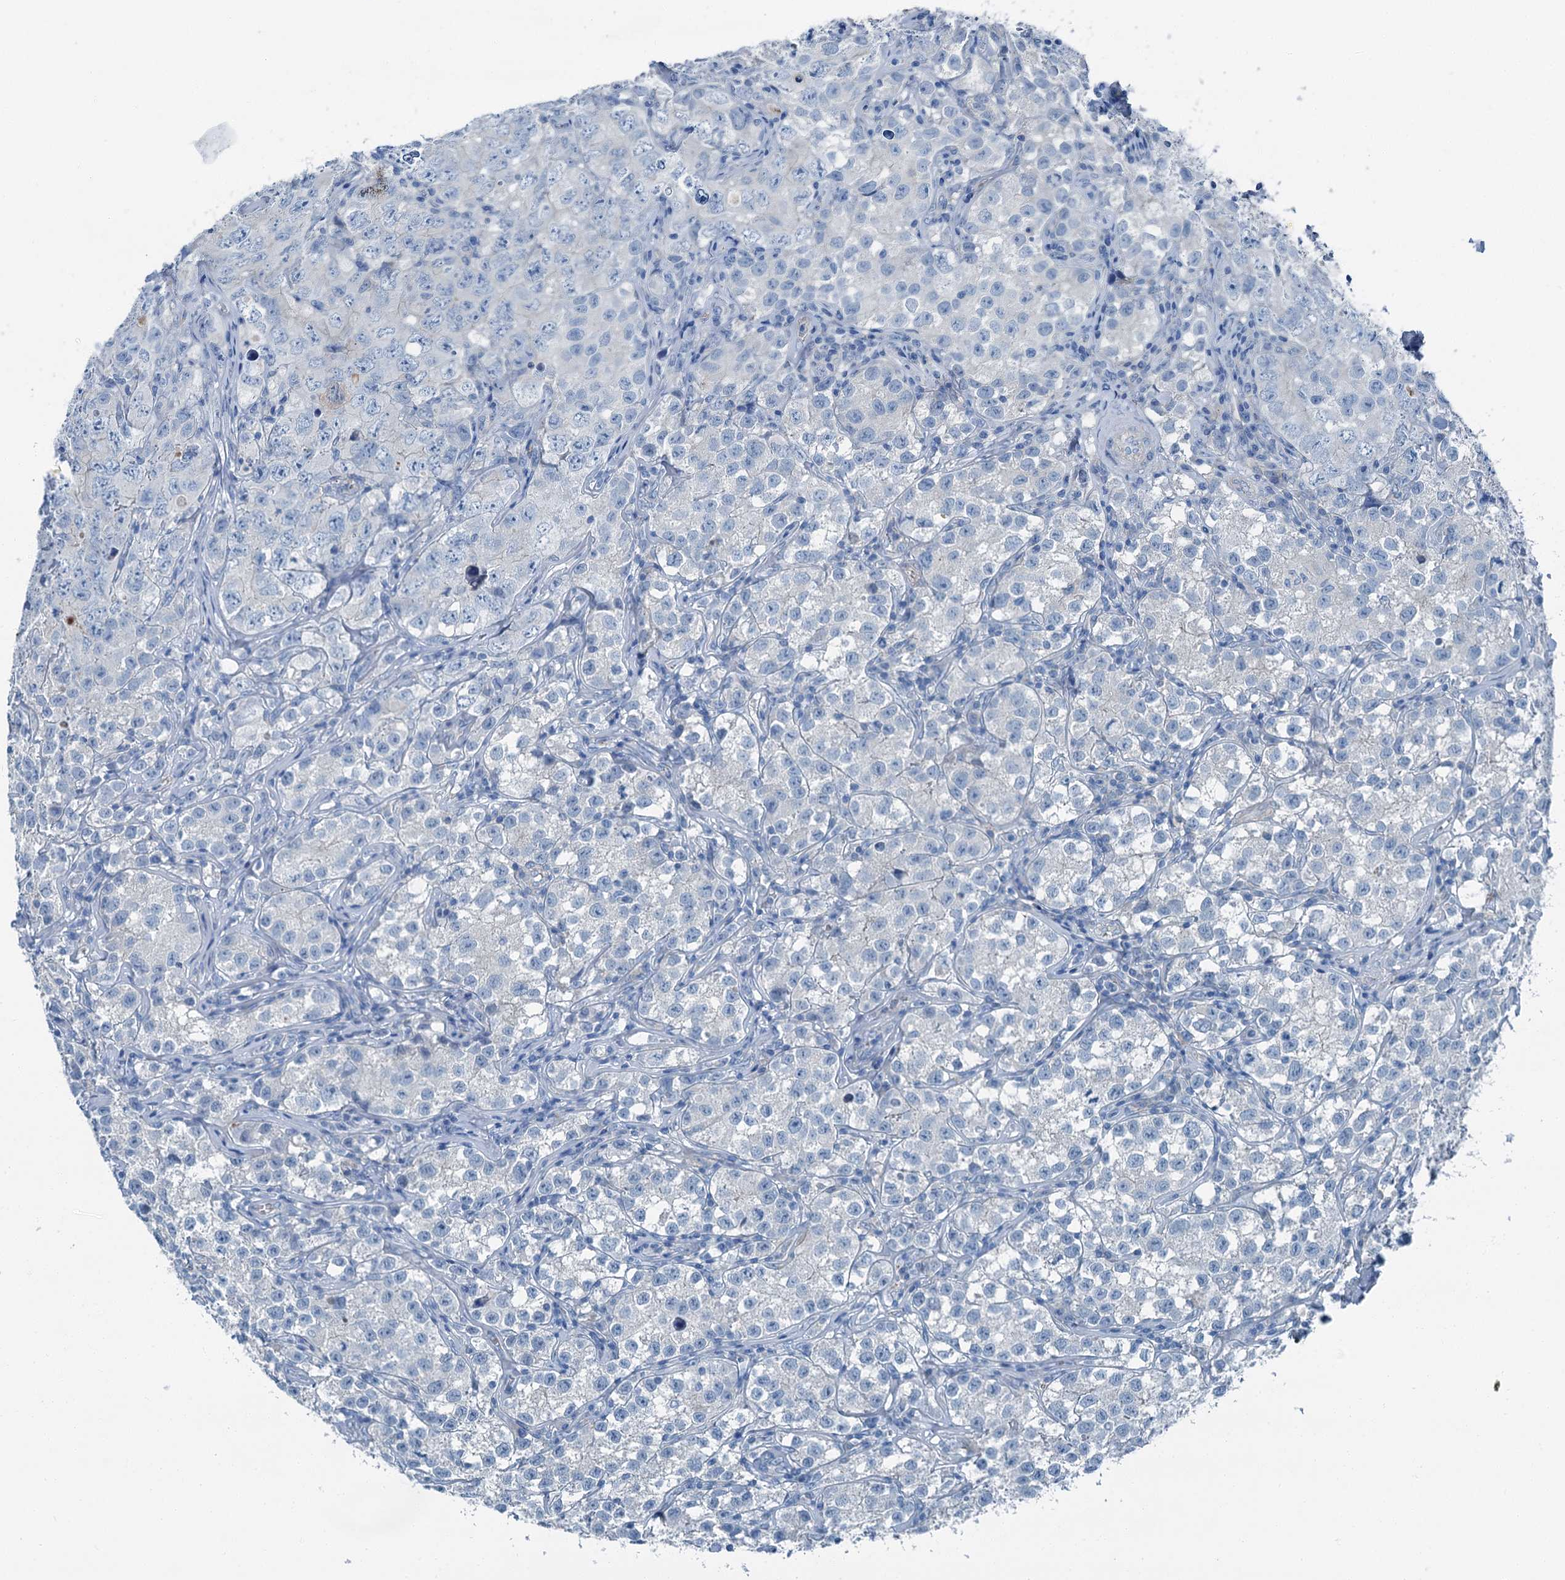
{"staining": {"intensity": "negative", "quantity": "none", "location": "none"}, "tissue": "testis cancer", "cell_type": "Tumor cells", "image_type": "cancer", "snomed": [{"axis": "morphology", "description": "Seminoma, NOS"}, {"axis": "morphology", "description": "Carcinoma, Embryonal, NOS"}, {"axis": "topography", "description": "Testis"}], "caption": "Tumor cells show no significant staining in testis cancer. (DAB (3,3'-diaminobenzidine) immunohistochemistry with hematoxylin counter stain).", "gene": "AXL", "patient": {"sex": "male", "age": 43}}